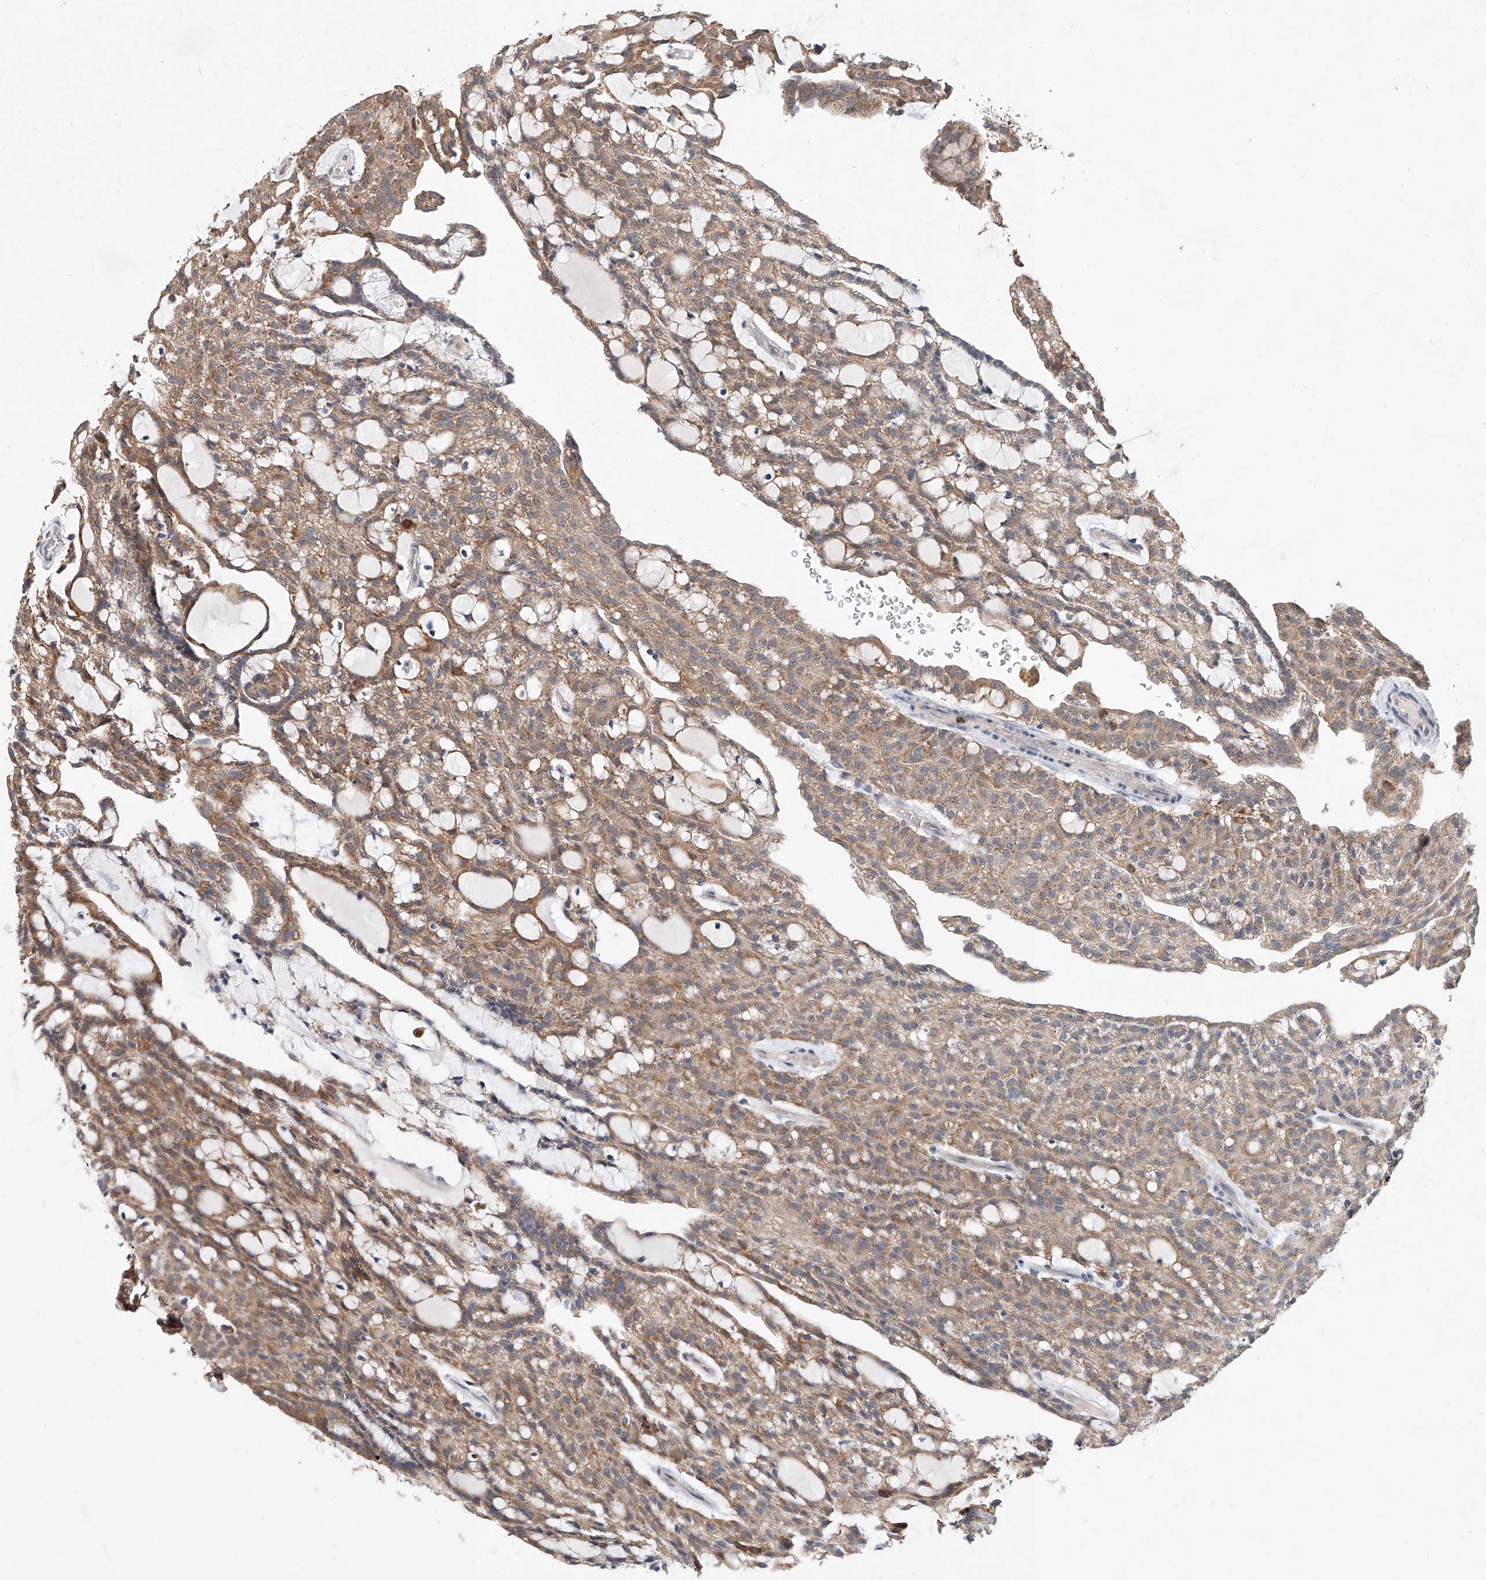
{"staining": {"intensity": "moderate", "quantity": ">75%", "location": "cytoplasmic/membranous"}, "tissue": "renal cancer", "cell_type": "Tumor cells", "image_type": "cancer", "snomed": [{"axis": "morphology", "description": "Adenocarcinoma, NOS"}, {"axis": "topography", "description": "Kidney"}], "caption": "A brown stain shows moderate cytoplasmic/membranous positivity of a protein in human adenocarcinoma (renal) tumor cells. (DAB (3,3'-diaminobenzidine) = brown stain, brightfield microscopy at high magnification).", "gene": "MFSD4B", "patient": {"sex": "male", "age": 63}}